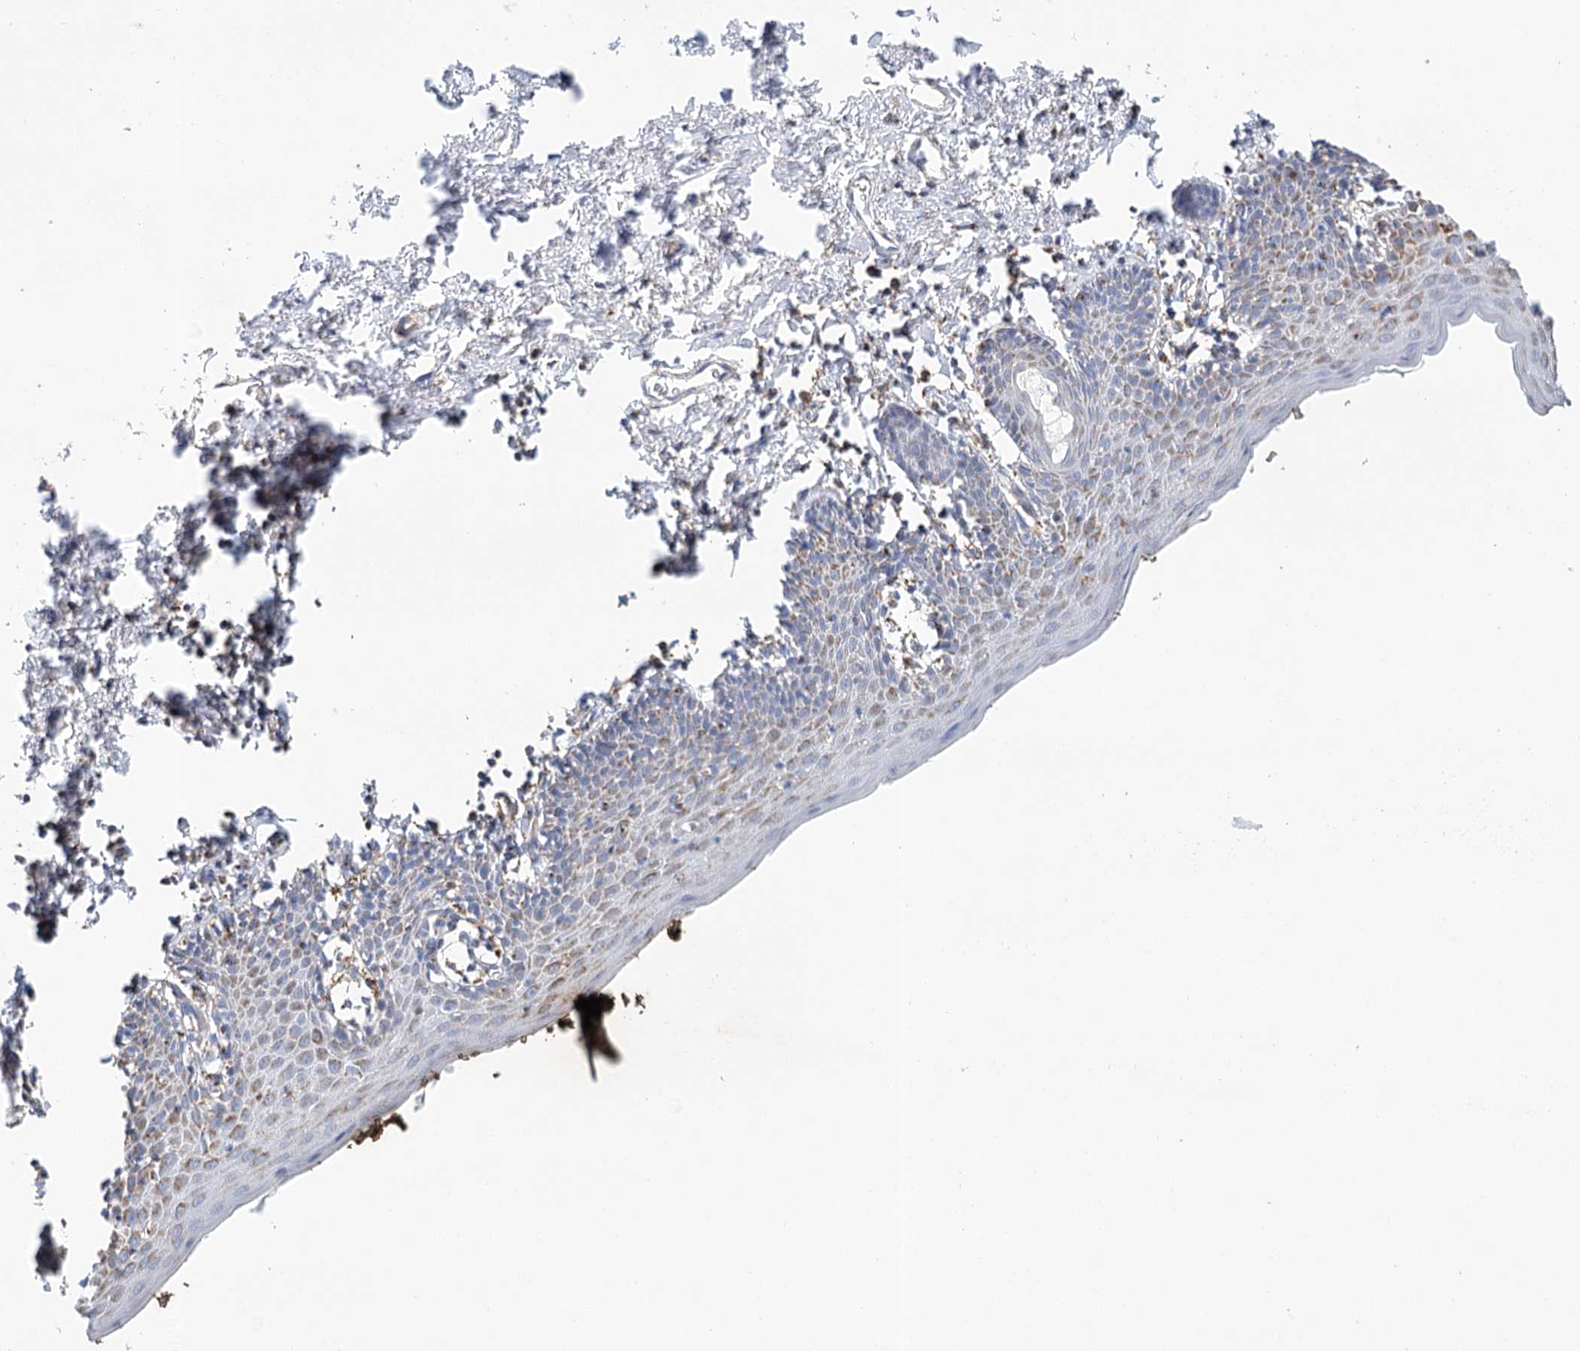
{"staining": {"intensity": "moderate", "quantity": "25%-75%", "location": "cytoplasmic/membranous"}, "tissue": "skin", "cell_type": "Epidermal cells", "image_type": "normal", "snomed": [{"axis": "morphology", "description": "Normal tissue, NOS"}, {"axis": "topography", "description": "Vulva"}], "caption": "Epidermal cells demonstrate medium levels of moderate cytoplasmic/membranous positivity in approximately 25%-75% of cells in benign human skin. The staining is performed using DAB (3,3'-diaminobenzidine) brown chromogen to label protein expression. The nuclei are counter-stained blue using hematoxylin.", "gene": "LSS", "patient": {"sex": "female", "age": 66}}